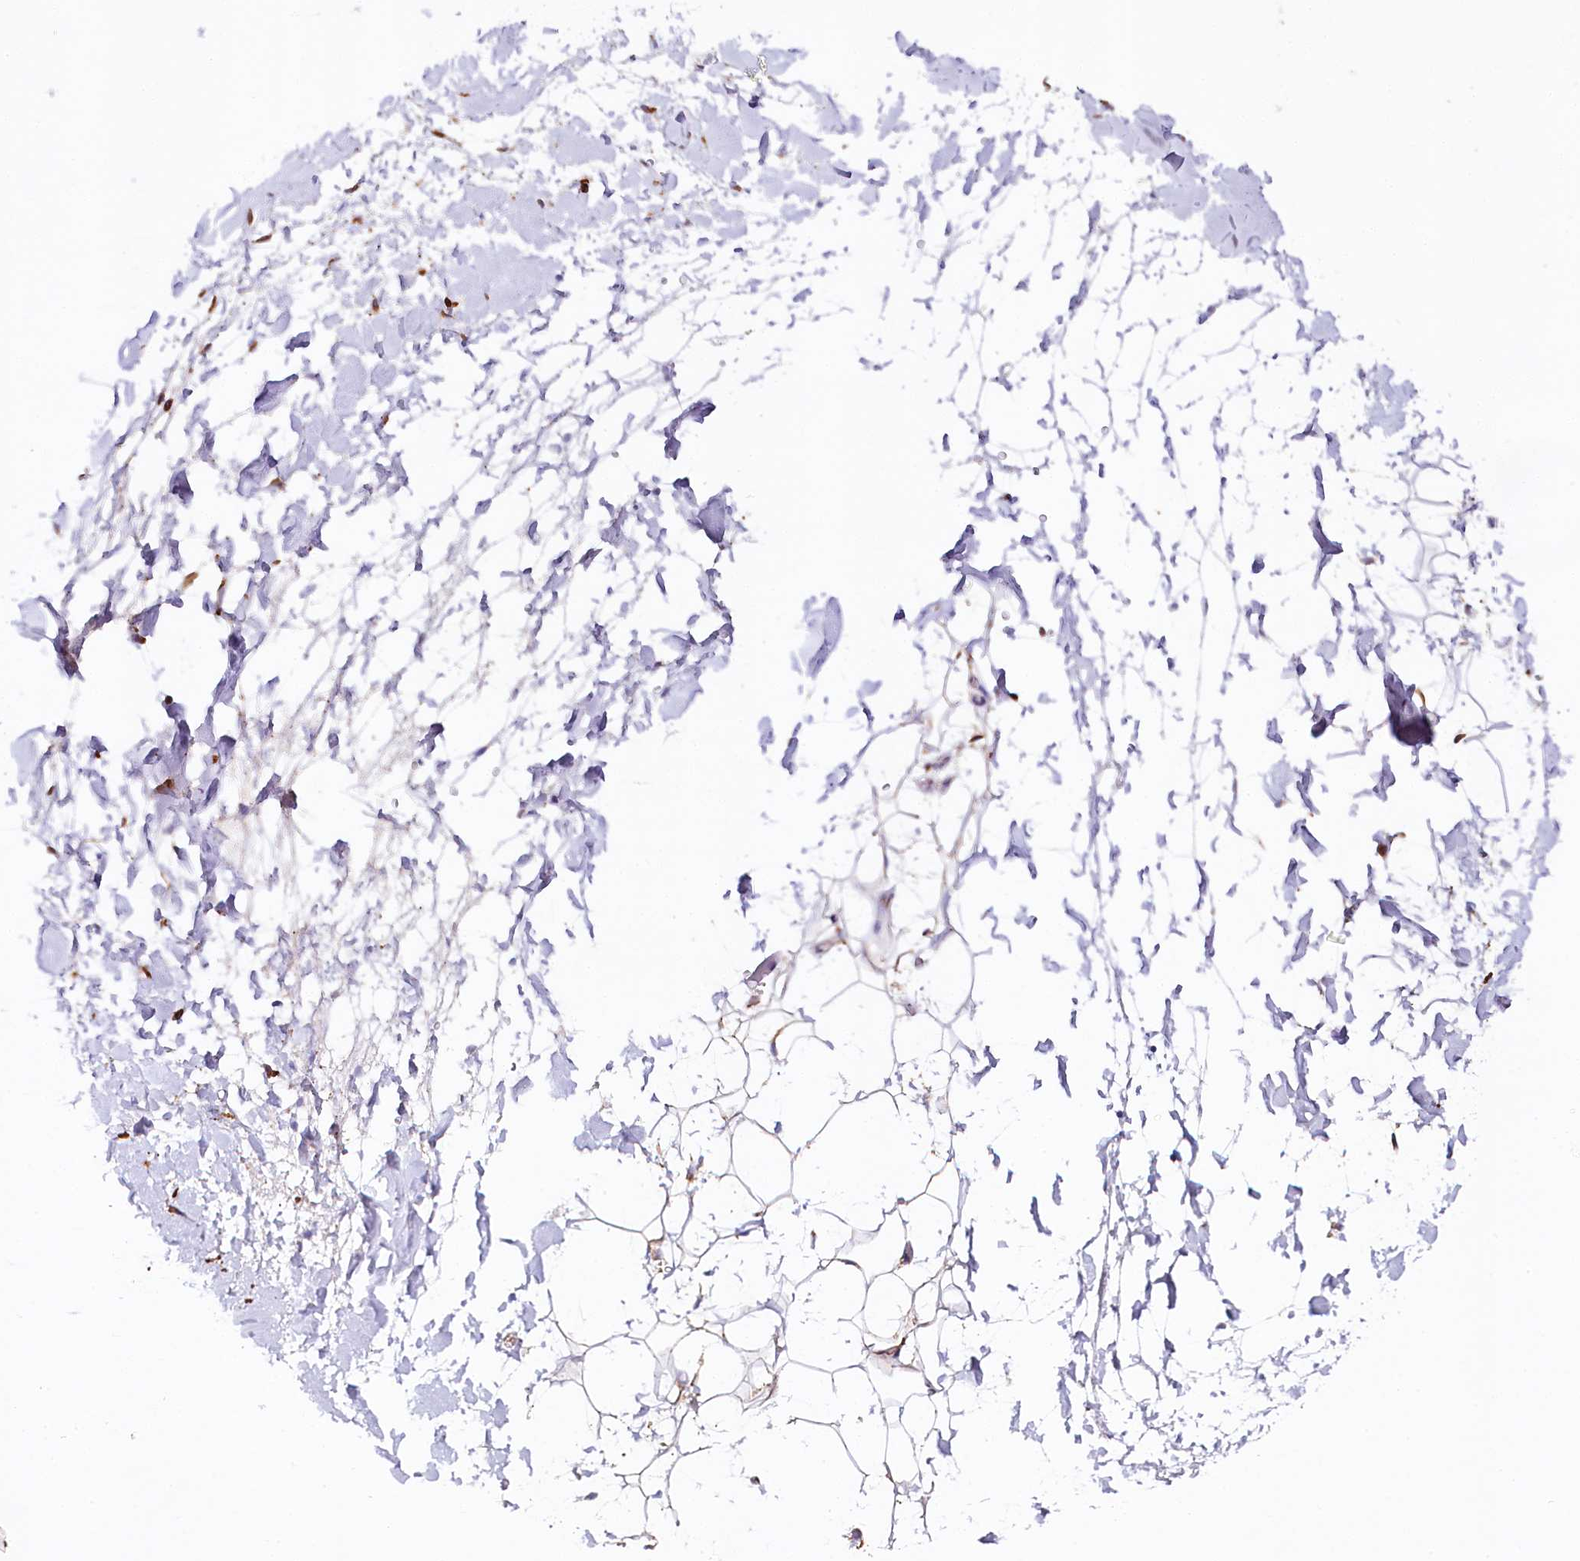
{"staining": {"intensity": "weak", "quantity": "<25%", "location": "cytoplasmic/membranous"}, "tissue": "adipose tissue", "cell_type": "Adipocytes", "image_type": "normal", "snomed": [{"axis": "morphology", "description": "Normal tissue, NOS"}, {"axis": "topography", "description": "Breast"}], "caption": "This is an IHC histopathology image of normal adipose tissue. There is no positivity in adipocytes.", "gene": "VEGFA", "patient": {"sex": "female", "age": 26}}